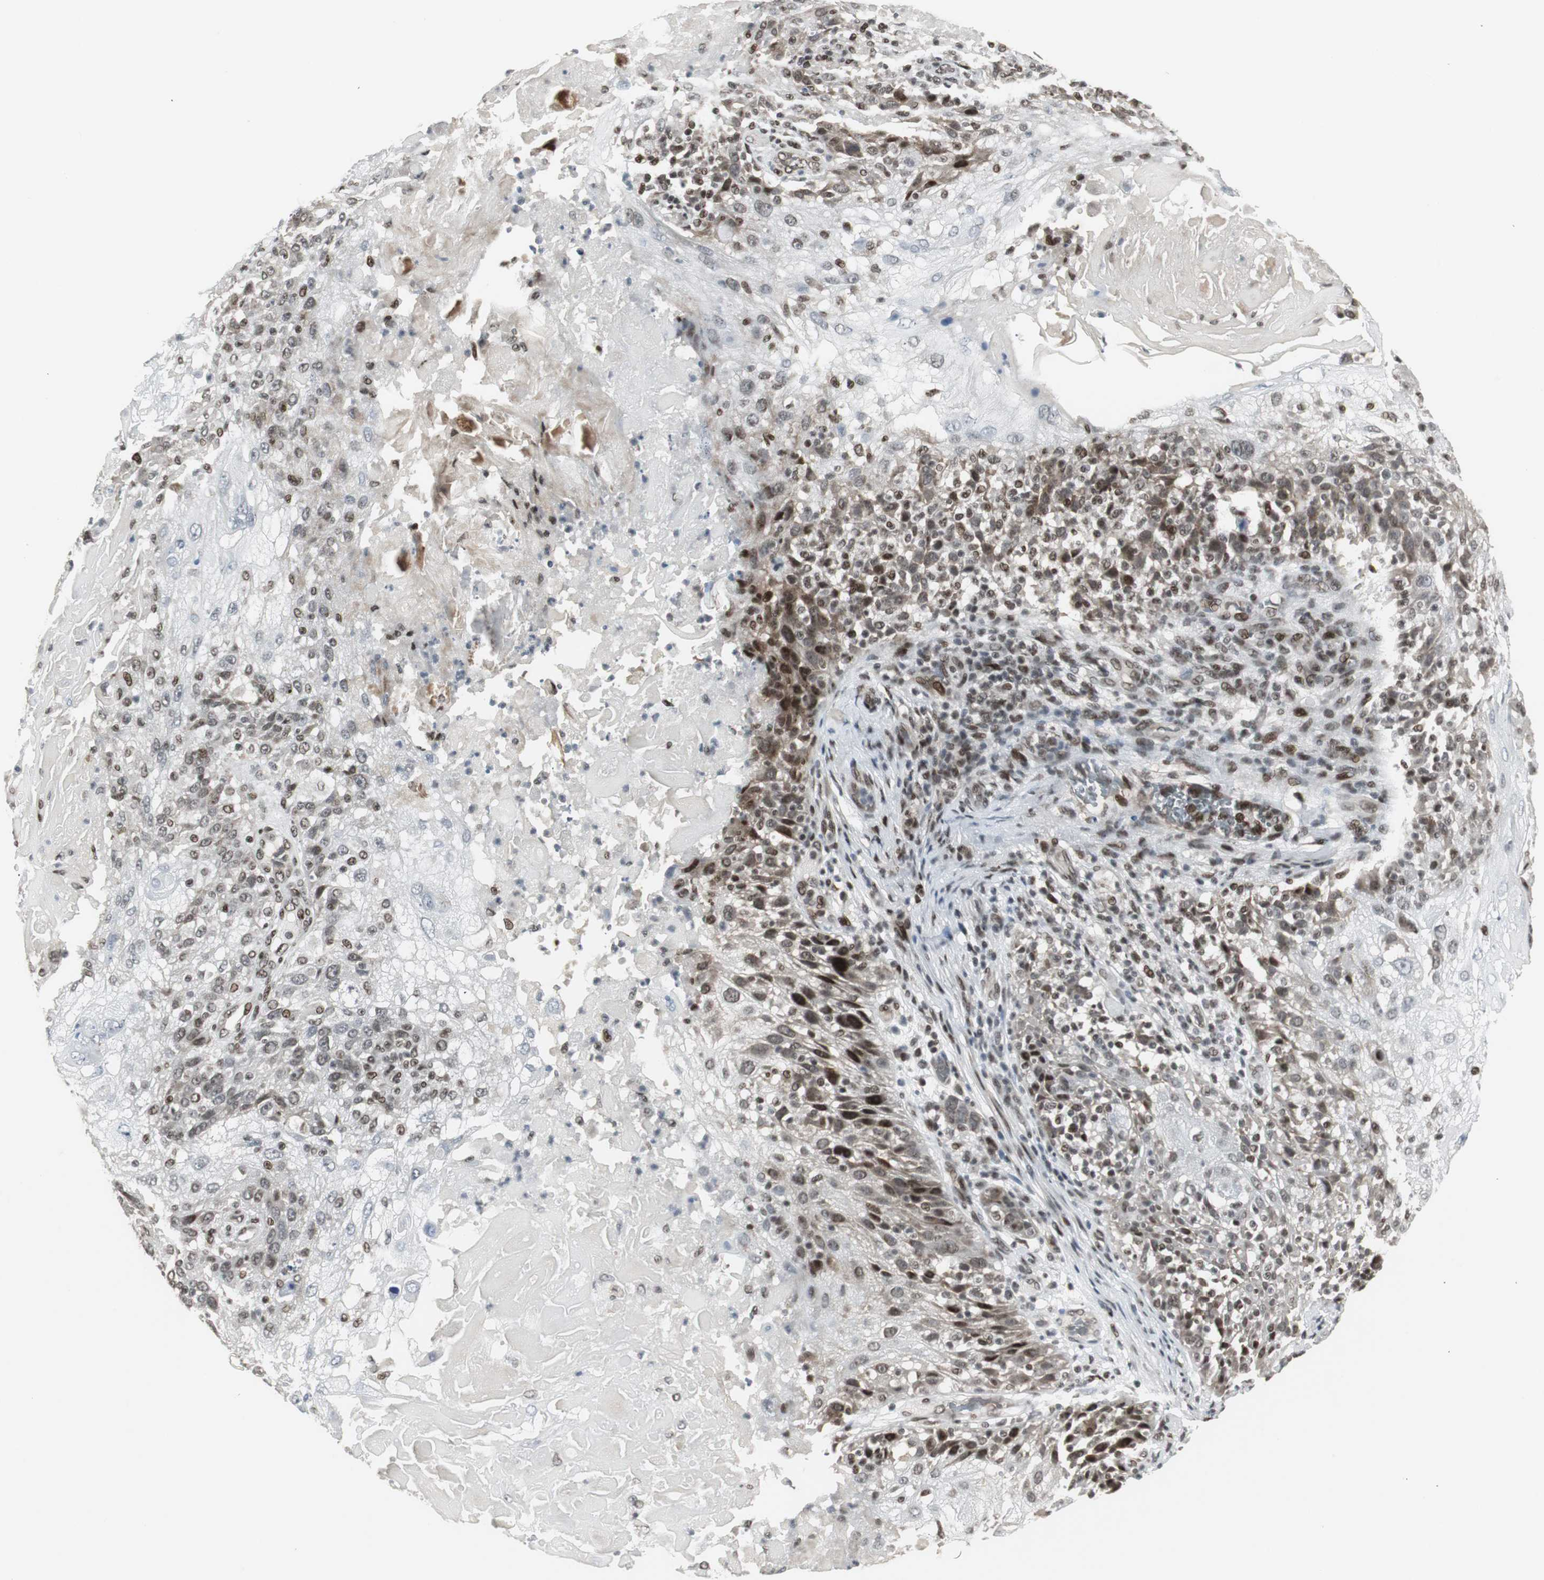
{"staining": {"intensity": "moderate", "quantity": "25%-75%", "location": "nuclear"}, "tissue": "skin cancer", "cell_type": "Tumor cells", "image_type": "cancer", "snomed": [{"axis": "morphology", "description": "Normal tissue, NOS"}, {"axis": "morphology", "description": "Squamous cell carcinoma, NOS"}, {"axis": "topography", "description": "Skin"}], "caption": "Skin squamous cell carcinoma was stained to show a protein in brown. There is medium levels of moderate nuclear expression in approximately 25%-75% of tumor cells. The staining is performed using DAB (3,3'-diaminobenzidine) brown chromogen to label protein expression. The nuclei are counter-stained blue using hematoxylin.", "gene": "TAF5", "patient": {"sex": "female", "age": 83}}